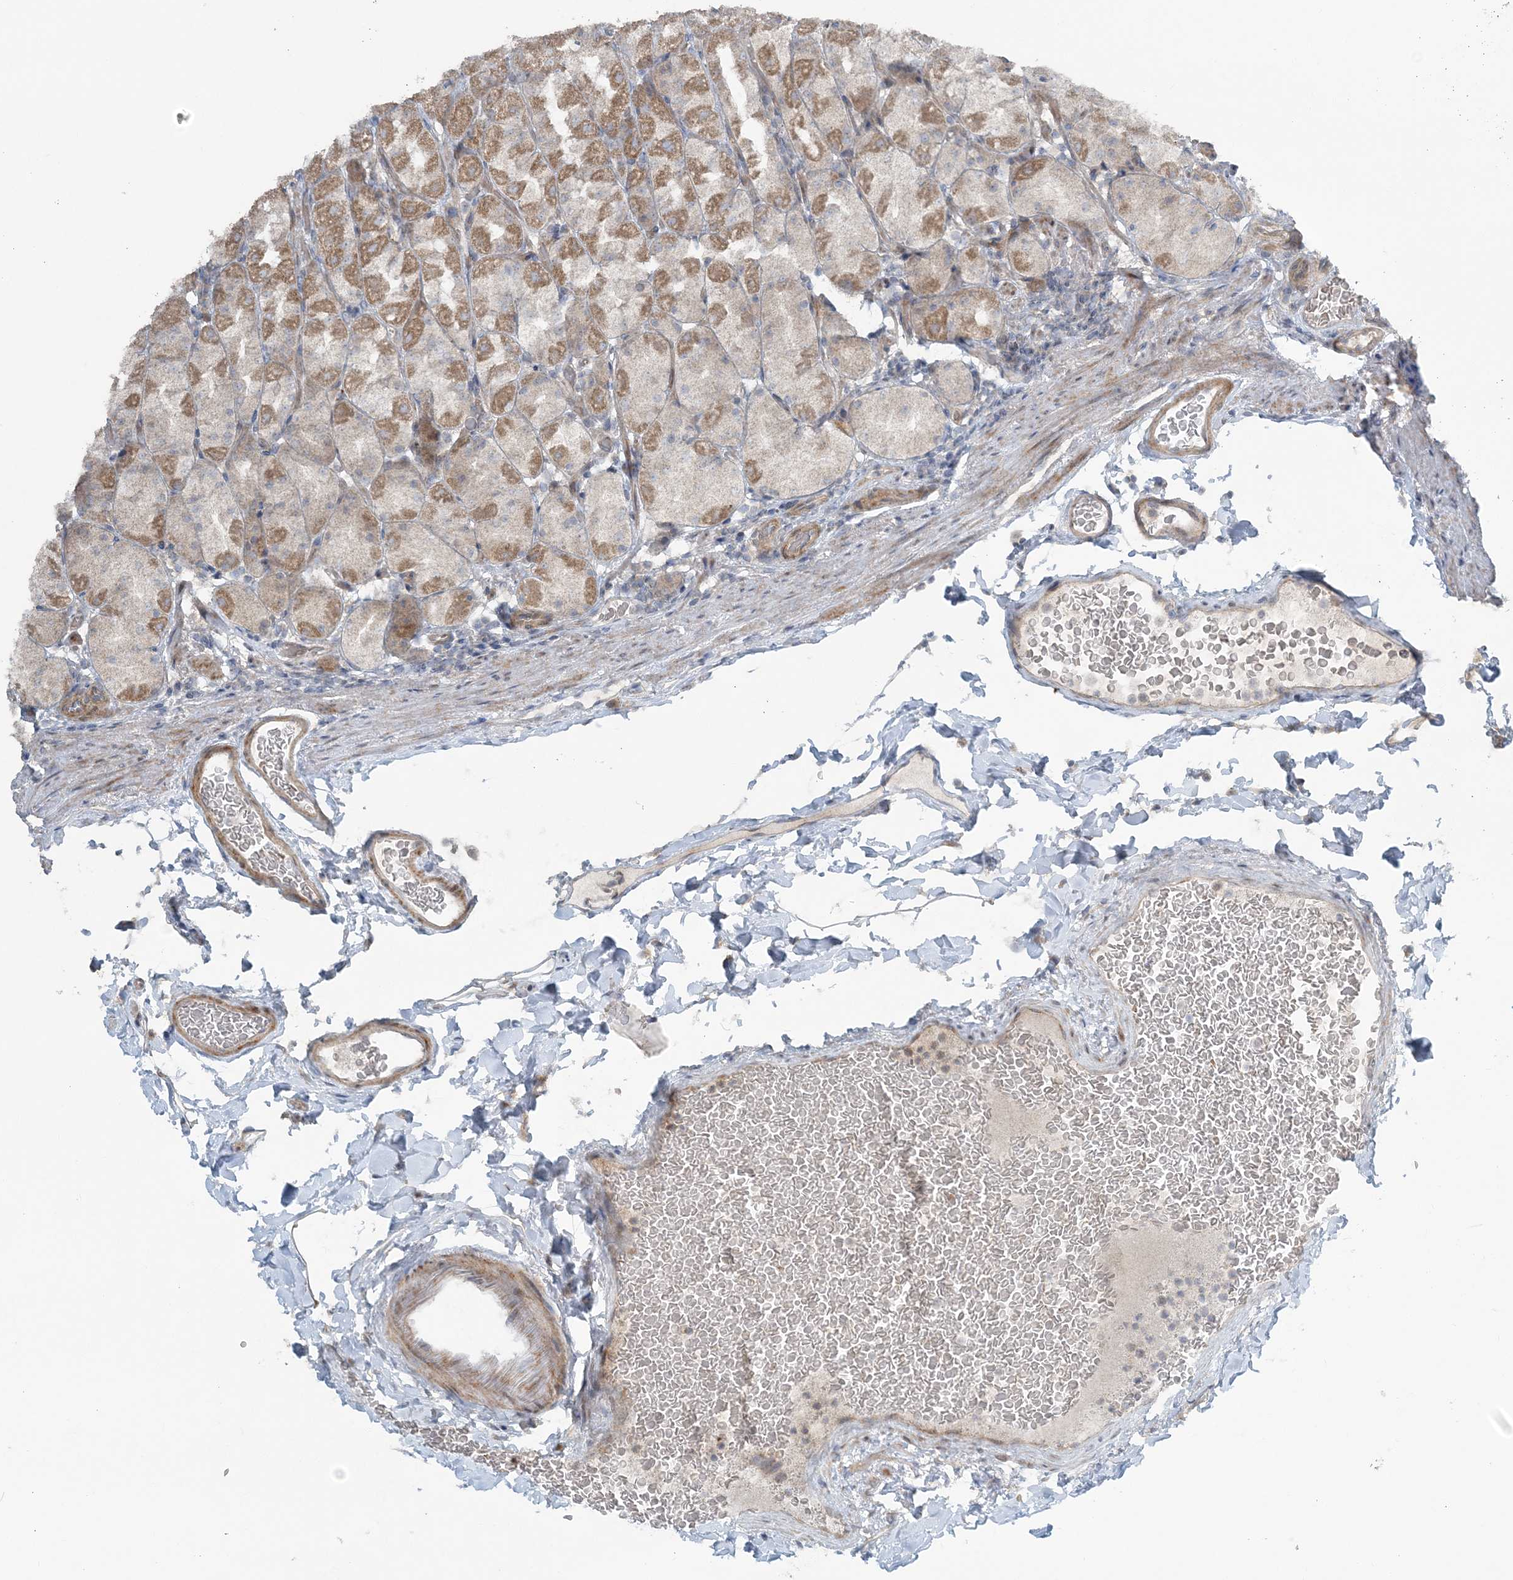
{"staining": {"intensity": "moderate", "quantity": "<25%", "location": "cytoplasmic/membranous"}, "tissue": "stomach", "cell_type": "Glandular cells", "image_type": "normal", "snomed": [{"axis": "morphology", "description": "Normal tissue, NOS"}, {"axis": "topography", "description": "Stomach, upper"}], "caption": "Stomach stained with DAB immunohistochemistry (IHC) exhibits low levels of moderate cytoplasmic/membranous staining in approximately <25% of glandular cells.", "gene": "SLC4A10", "patient": {"sex": "male", "age": 68}}